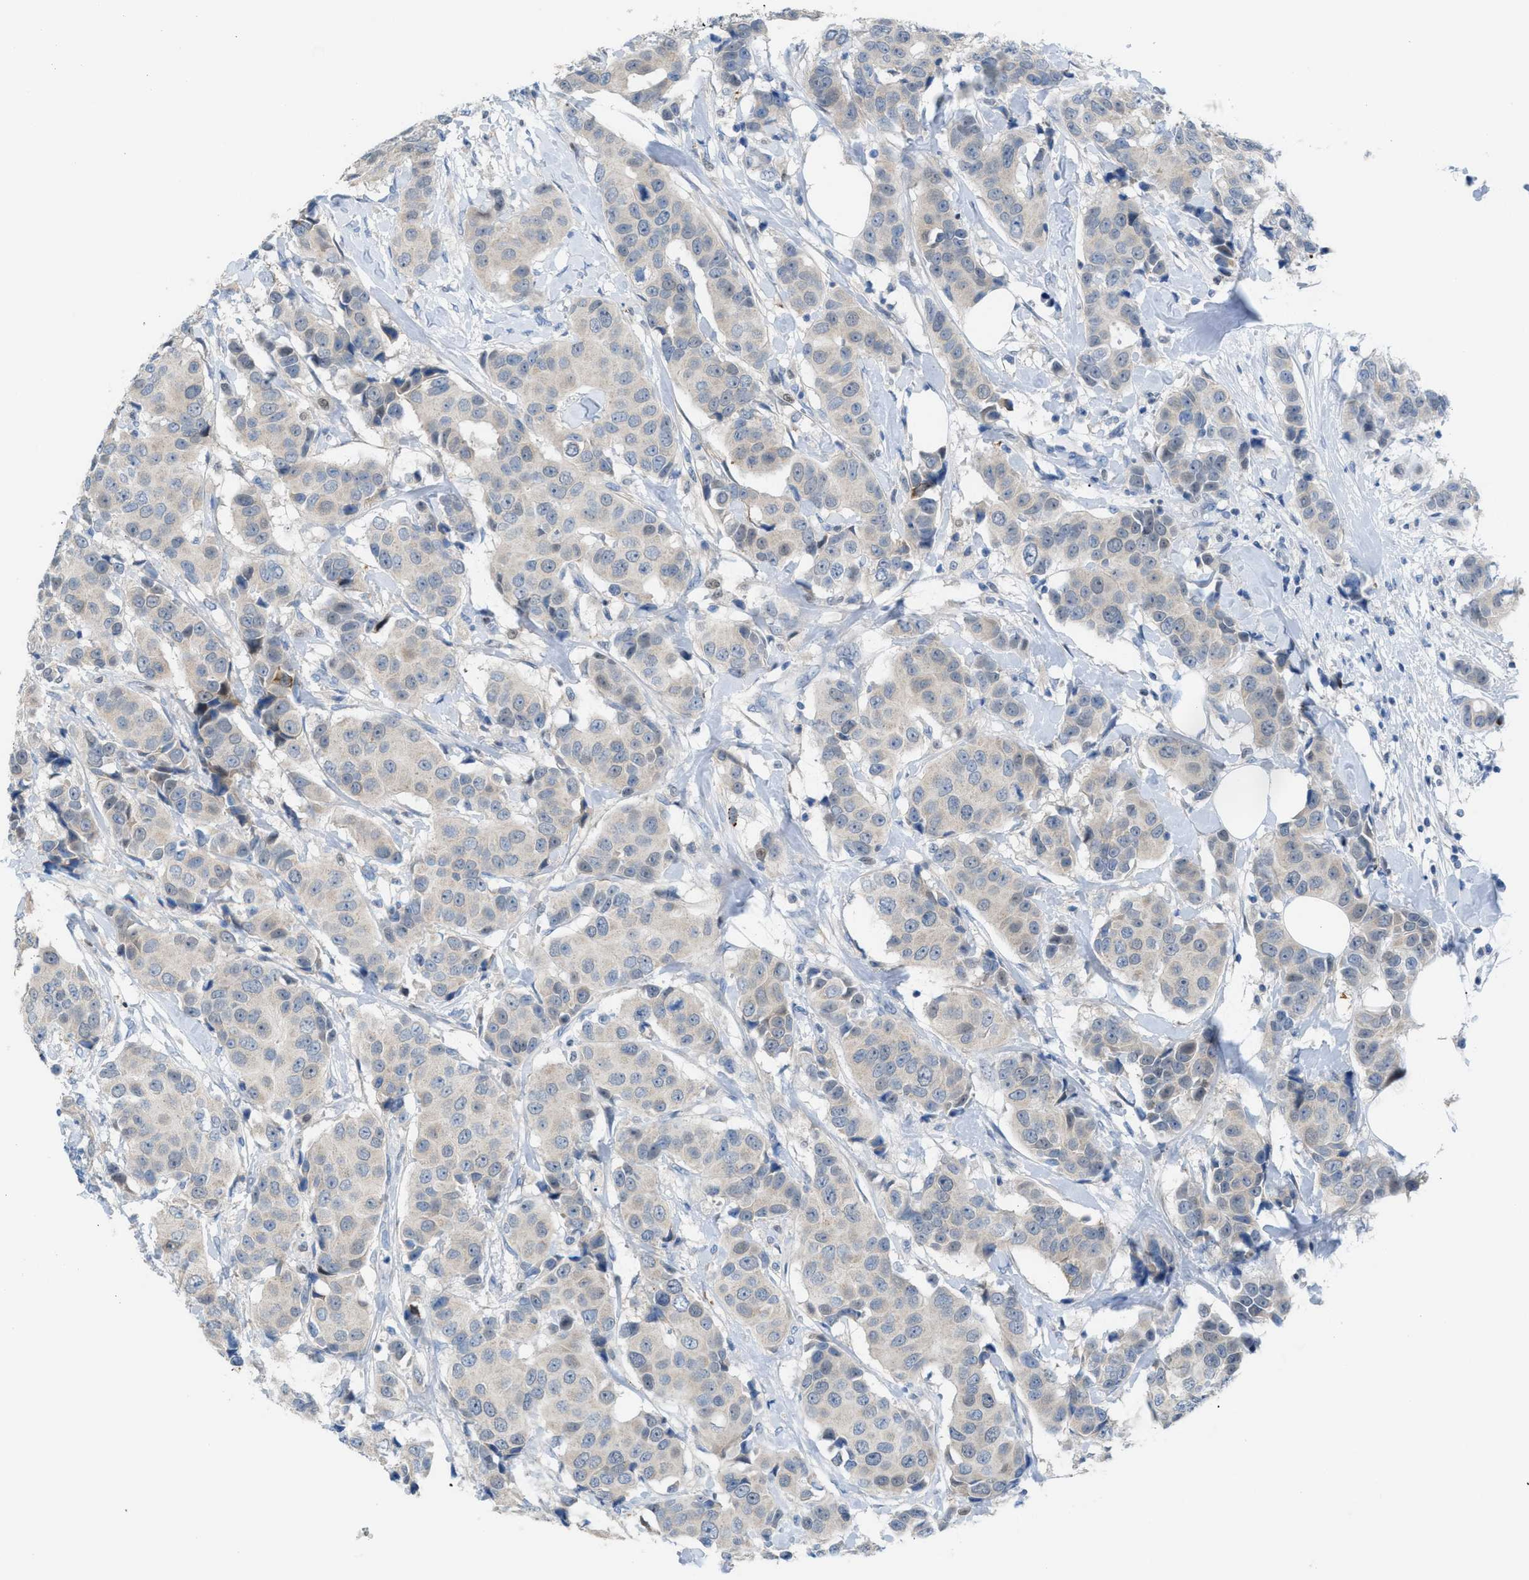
{"staining": {"intensity": "weak", "quantity": "<25%", "location": "cytoplasmic/membranous"}, "tissue": "breast cancer", "cell_type": "Tumor cells", "image_type": "cancer", "snomed": [{"axis": "morphology", "description": "Normal tissue, NOS"}, {"axis": "morphology", "description": "Duct carcinoma"}, {"axis": "topography", "description": "Breast"}], "caption": "A high-resolution micrograph shows IHC staining of breast cancer (infiltrating ductal carcinoma), which shows no significant expression in tumor cells.", "gene": "PPM1D", "patient": {"sex": "female", "age": 39}}